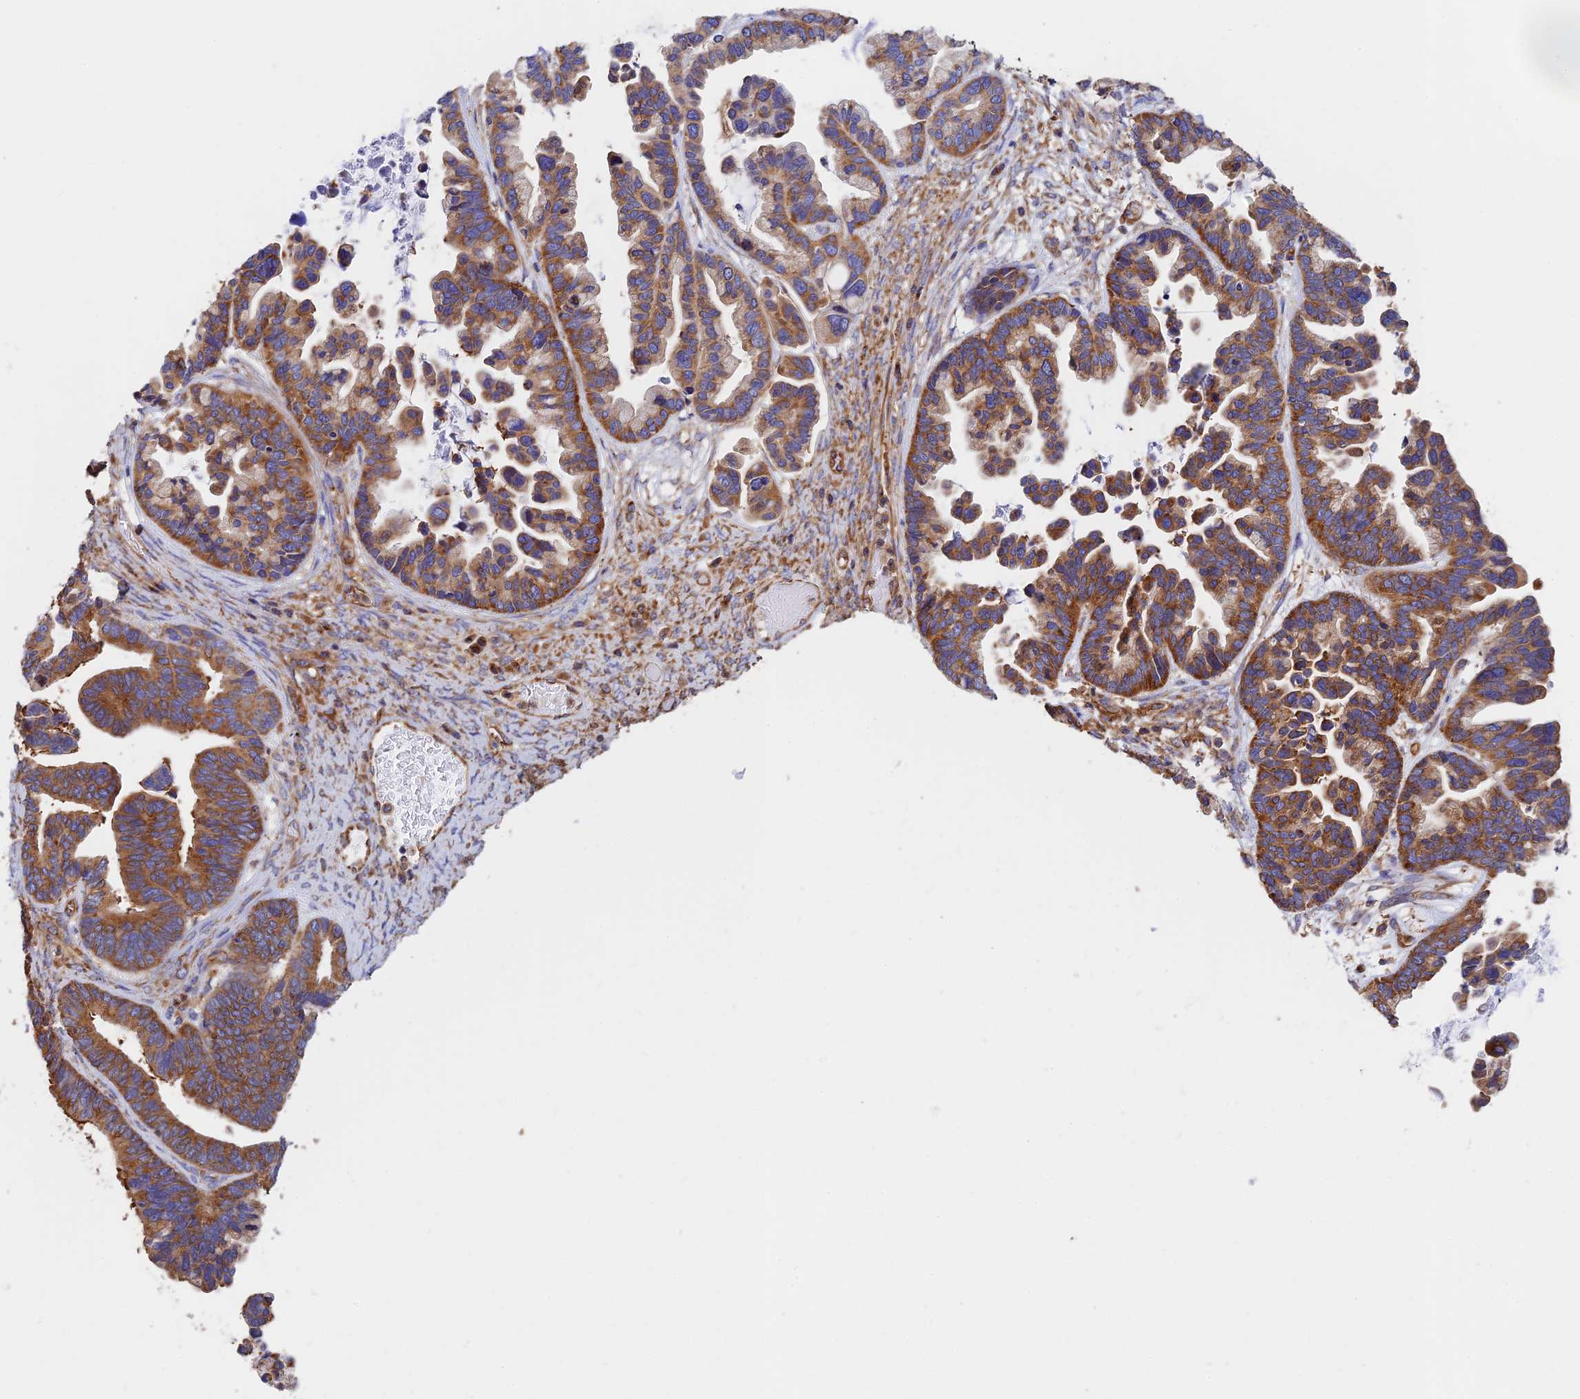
{"staining": {"intensity": "strong", "quantity": ">75%", "location": "cytoplasmic/membranous"}, "tissue": "ovarian cancer", "cell_type": "Tumor cells", "image_type": "cancer", "snomed": [{"axis": "morphology", "description": "Cystadenocarcinoma, serous, NOS"}, {"axis": "topography", "description": "Ovary"}], "caption": "Protein positivity by IHC shows strong cytoplasmic/membranous expression in about >75% of tumor cells in ovarian serous cystadenocarcinoma.", "gene": "DCTN2", "patient": {"sex": "female", "age": 56}}